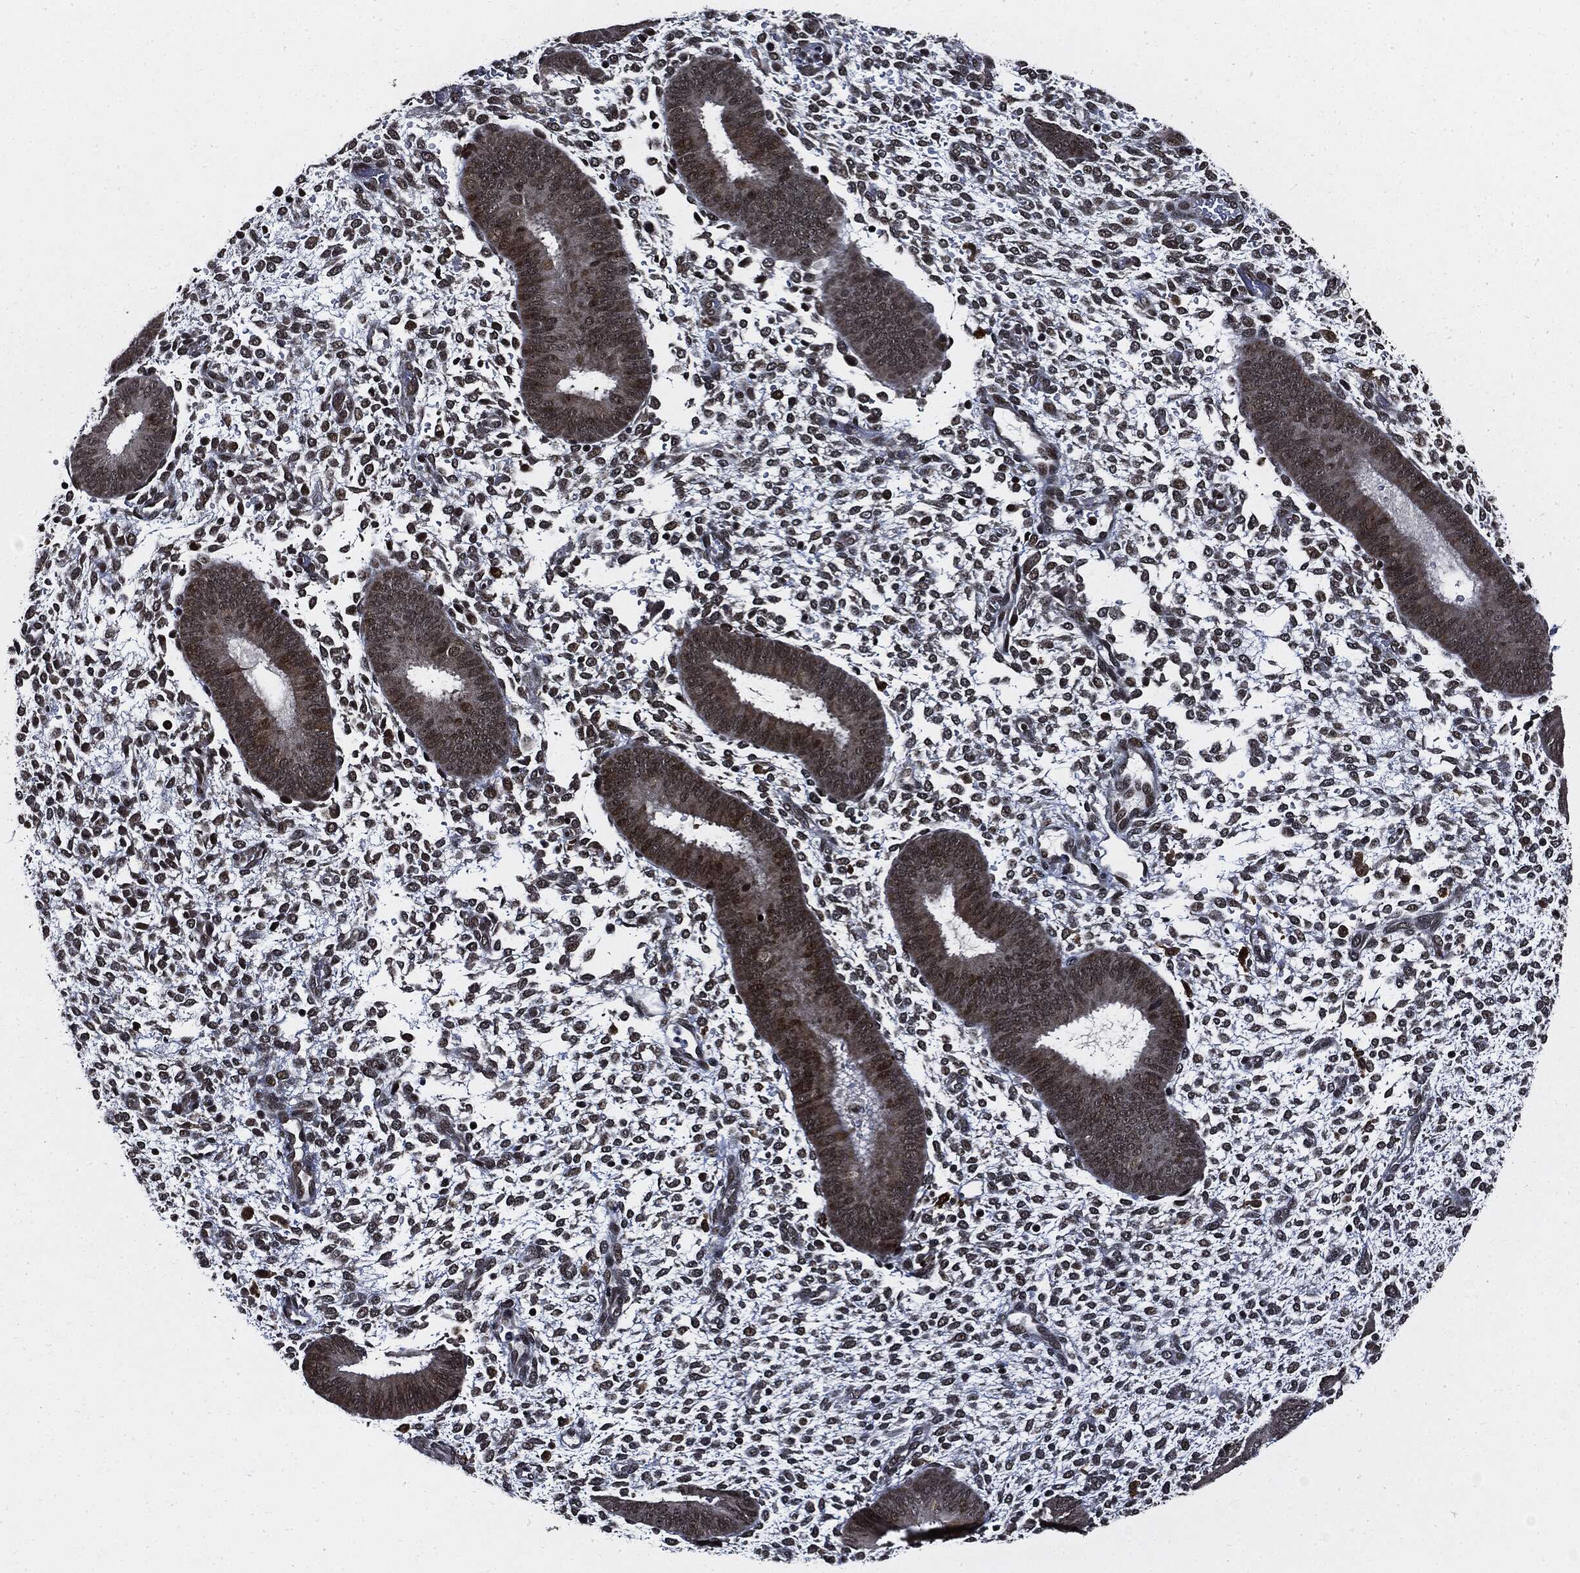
{"staining": {"intensity": "moderate", "quantity": "25%-75%", "location": "nuclear"}, "tissue": "endometrium", "cell_type": "Cells in endometrial stroma", "image_type": "normal", "snomed": [{"axis": "morphology", "description": "Normal tissue, NOS"}, {"axis": "topography", "description": "Endometrium"}], "caption": "Protein expression analysis of benign endometrium displays moderate nuclear positivity in about 25%-75% of cells in endometrial stroma. (brown staining indicates protein expression, while blue staining denotes nuclei).", "gene": "SUGT1", "patient": {"sex": "female", "age": 39}}